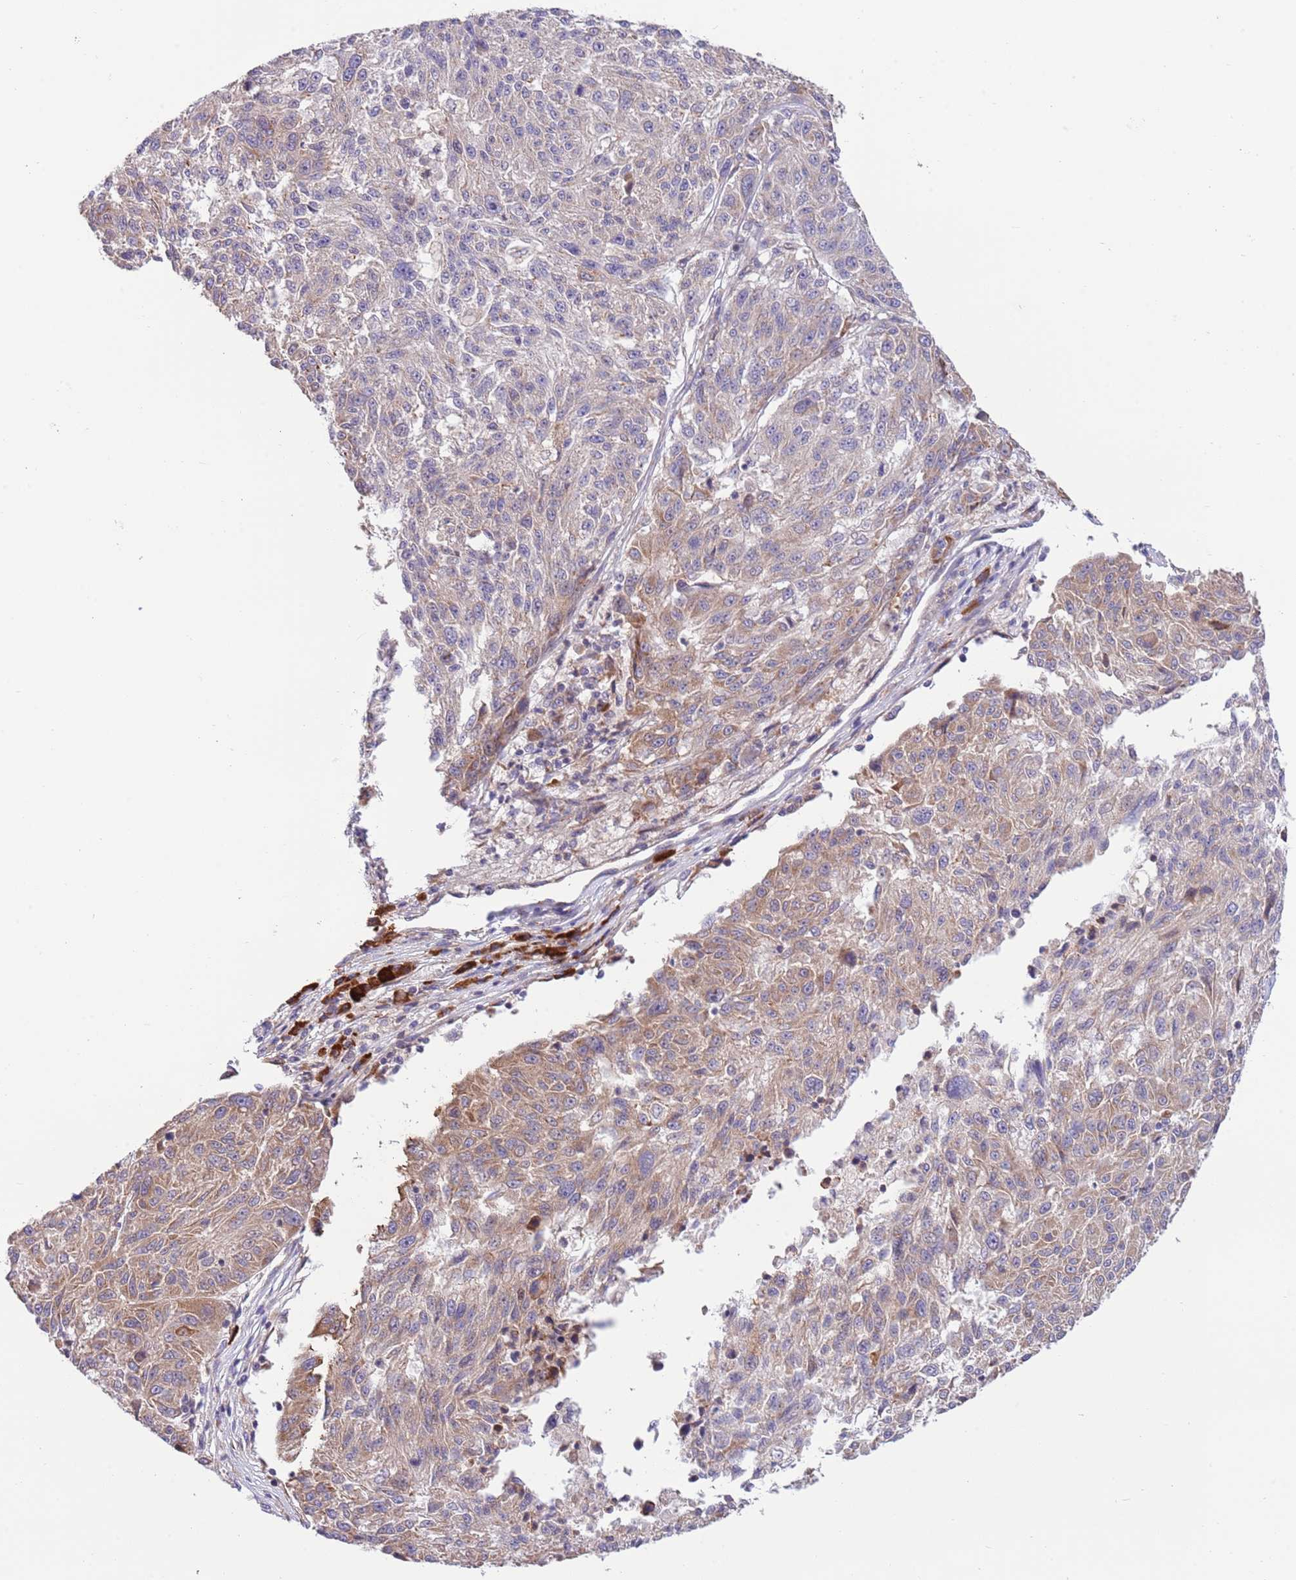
{"staining": {"intensity": "weak", "quantity": "25%-75%", "location": "cytoplasmic/membranous"}, "tissue": "melanoma", "cell_type": "Tumor cells", "image_type": "cancer", "snomed": [{"axis": "morphology", "description": "Malignant melanoma, NOS"}, {"axis": "topography", "description": "Skin"}], "caption": "Weak cytoplasmic/membranous protein staining is identified in approximately 25%-75% of tumor cells in malignant melanoma. Using DAB (brown) and hematoxylin (blue) stains, captured at high magnification using brightfield microscopy.", "gene": "DAND5", "patient": {"sex": "male", "age": 53}}